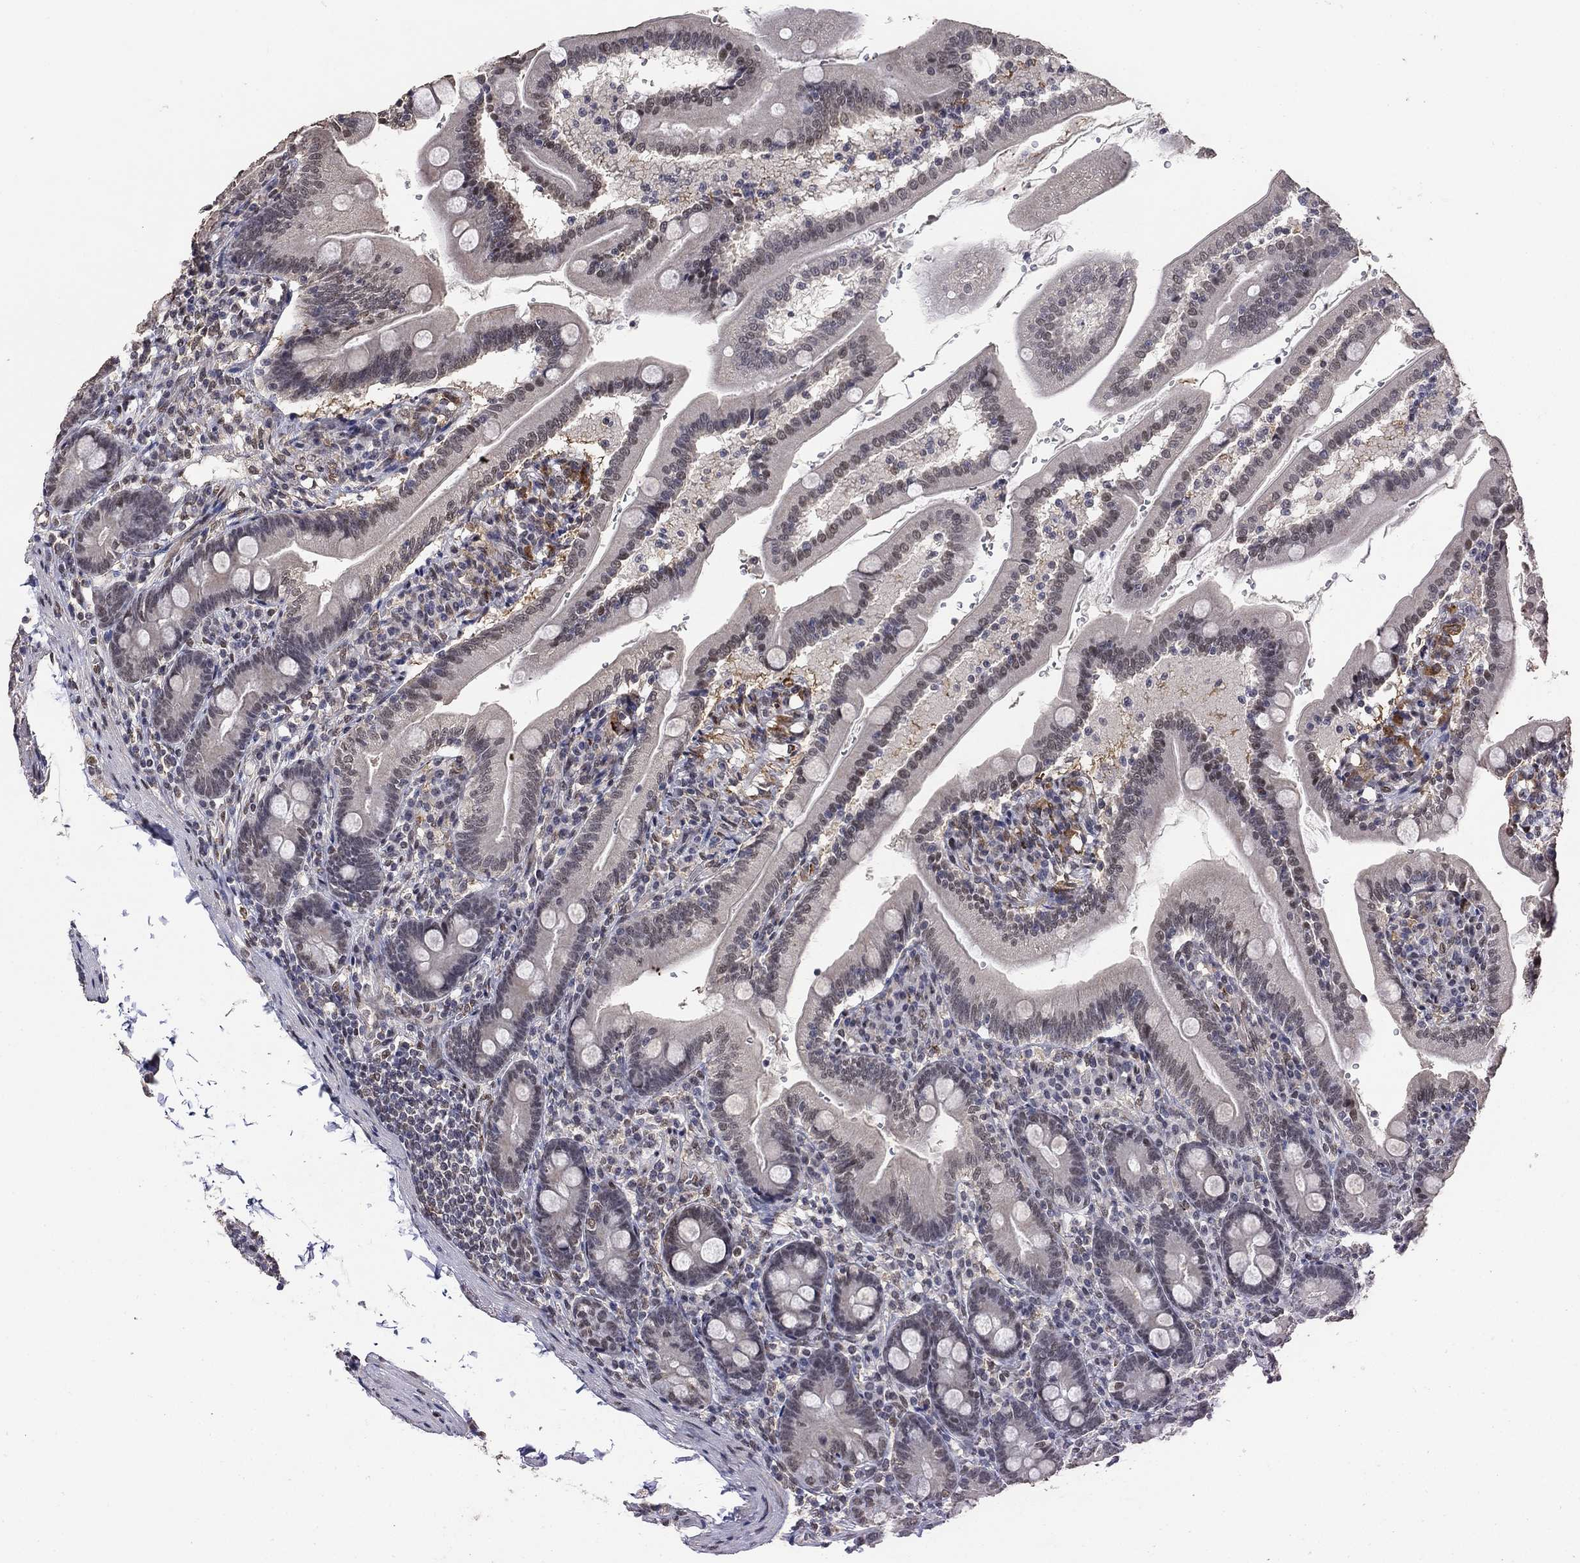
{"staining": {"intensity": "weak", "quantity": "<25%", "location": "nuclear"}, "tissue": "duodenum", "cell_type": "Glandular cells", "image_type": "normal", "snomed": [{"axis": "morphology", "description": "Normal tissue, NOS"}, {"axis": "topography", "description": "Duodenum"}], "caption": "IHC of normal duodenum demonstrates no positivity in glandular cells.", "gene": "GRIA3", "patient": {"sex": "female", "age": 67}}